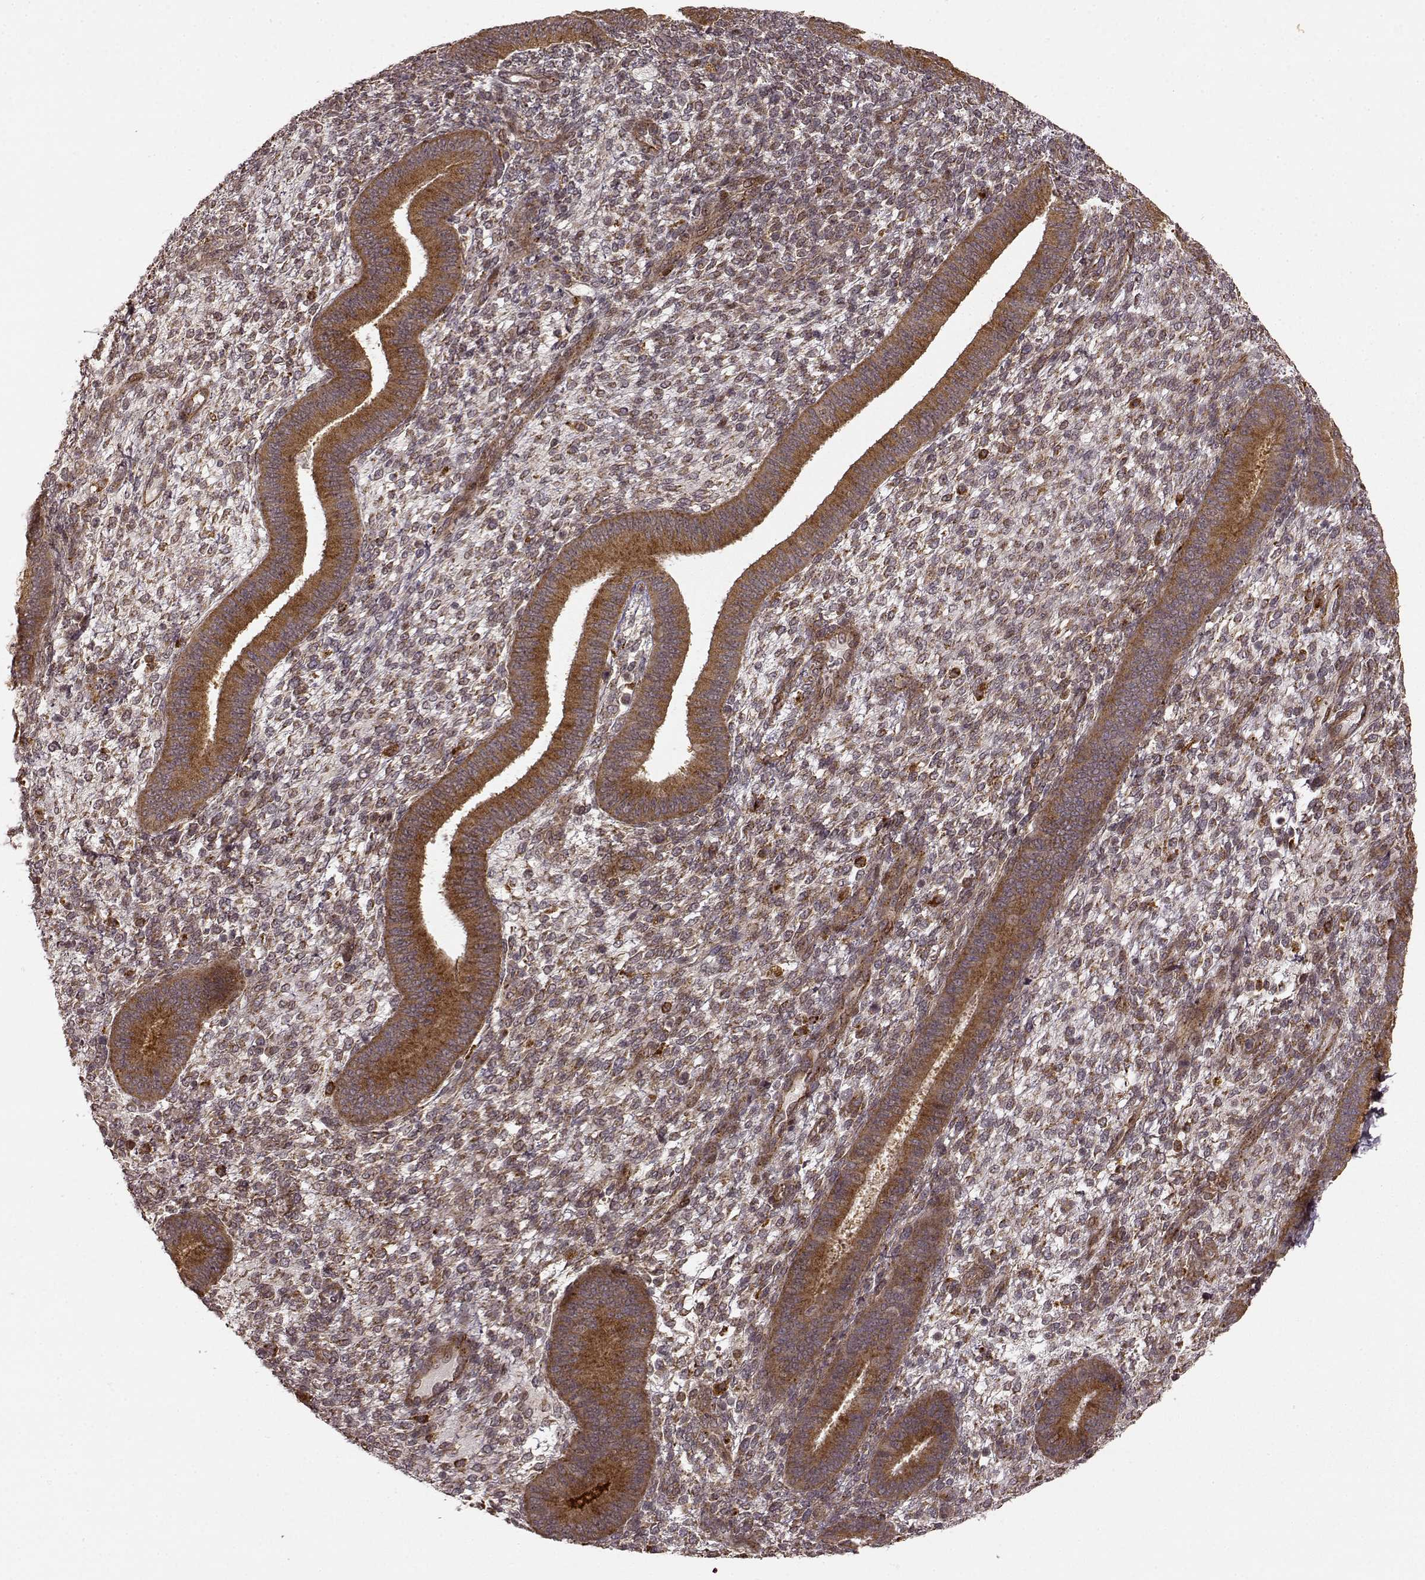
{"staining": {"intensity": "weak", "quantity": "25%-75%", "location": "cytoplasmic/membranous"}, "tissue": "endometrium", "cell_type": "Cells in endometrial stroma", "image_type": "normal", "snomed": [{"axis": "morphology", "description": "Normal tissue, NOS"}, {"axis": "topography", "description": "Endometrium"}], "caption": "High-magnification brightfield microscopy of normal endometrium stained with DAB (brown) and counterstained with hematoxylin (blue). cells in endometrial stroma exhibit weak cytoplasmic/membranous expression is appreciated in about25%-75% of cells.", "gene": "SLC12A9", "patient": {"sex": "female", "age": 39}}